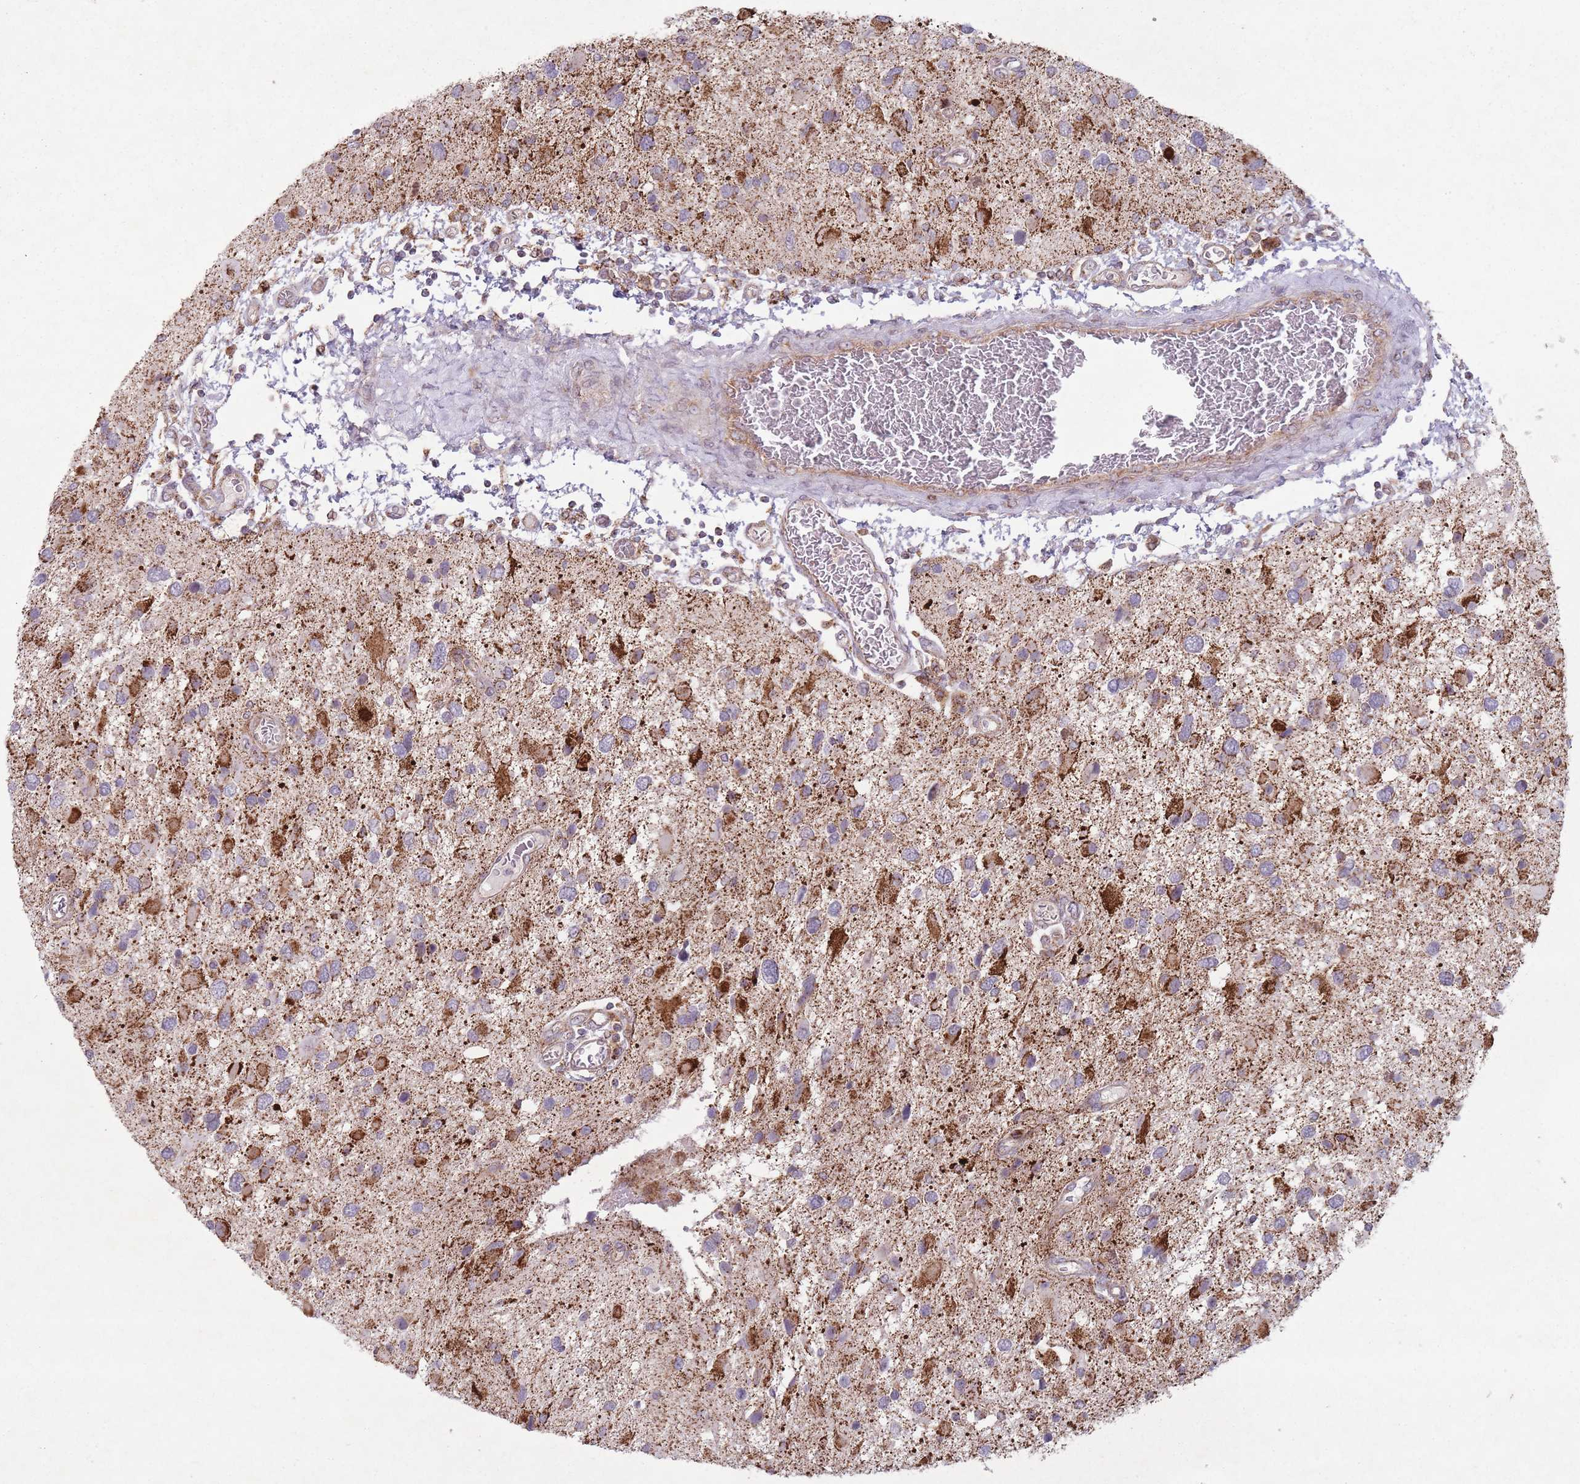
{"staining": {"intensity": "strong", "quantity": ">75%", "location": "cytoplasmic/membranous"}, "tissue": "glioma", "cell_type": "Tumor cells", "image_type": "cancer", "snomed": [{"axis": "morphology", "description": "Glioma, malignant, High grade"}, {"axis": "topography", "description": "Brain"}], "caption": "Immunohistochemical staining of malignant high-grade glioma demonstrates high levels of strong cytoplasmic/membranous protein positivity in approximately >75% of tumor cells.", "gene": "OR10Q1", "patient": {"sex": "male", "age": 53}}